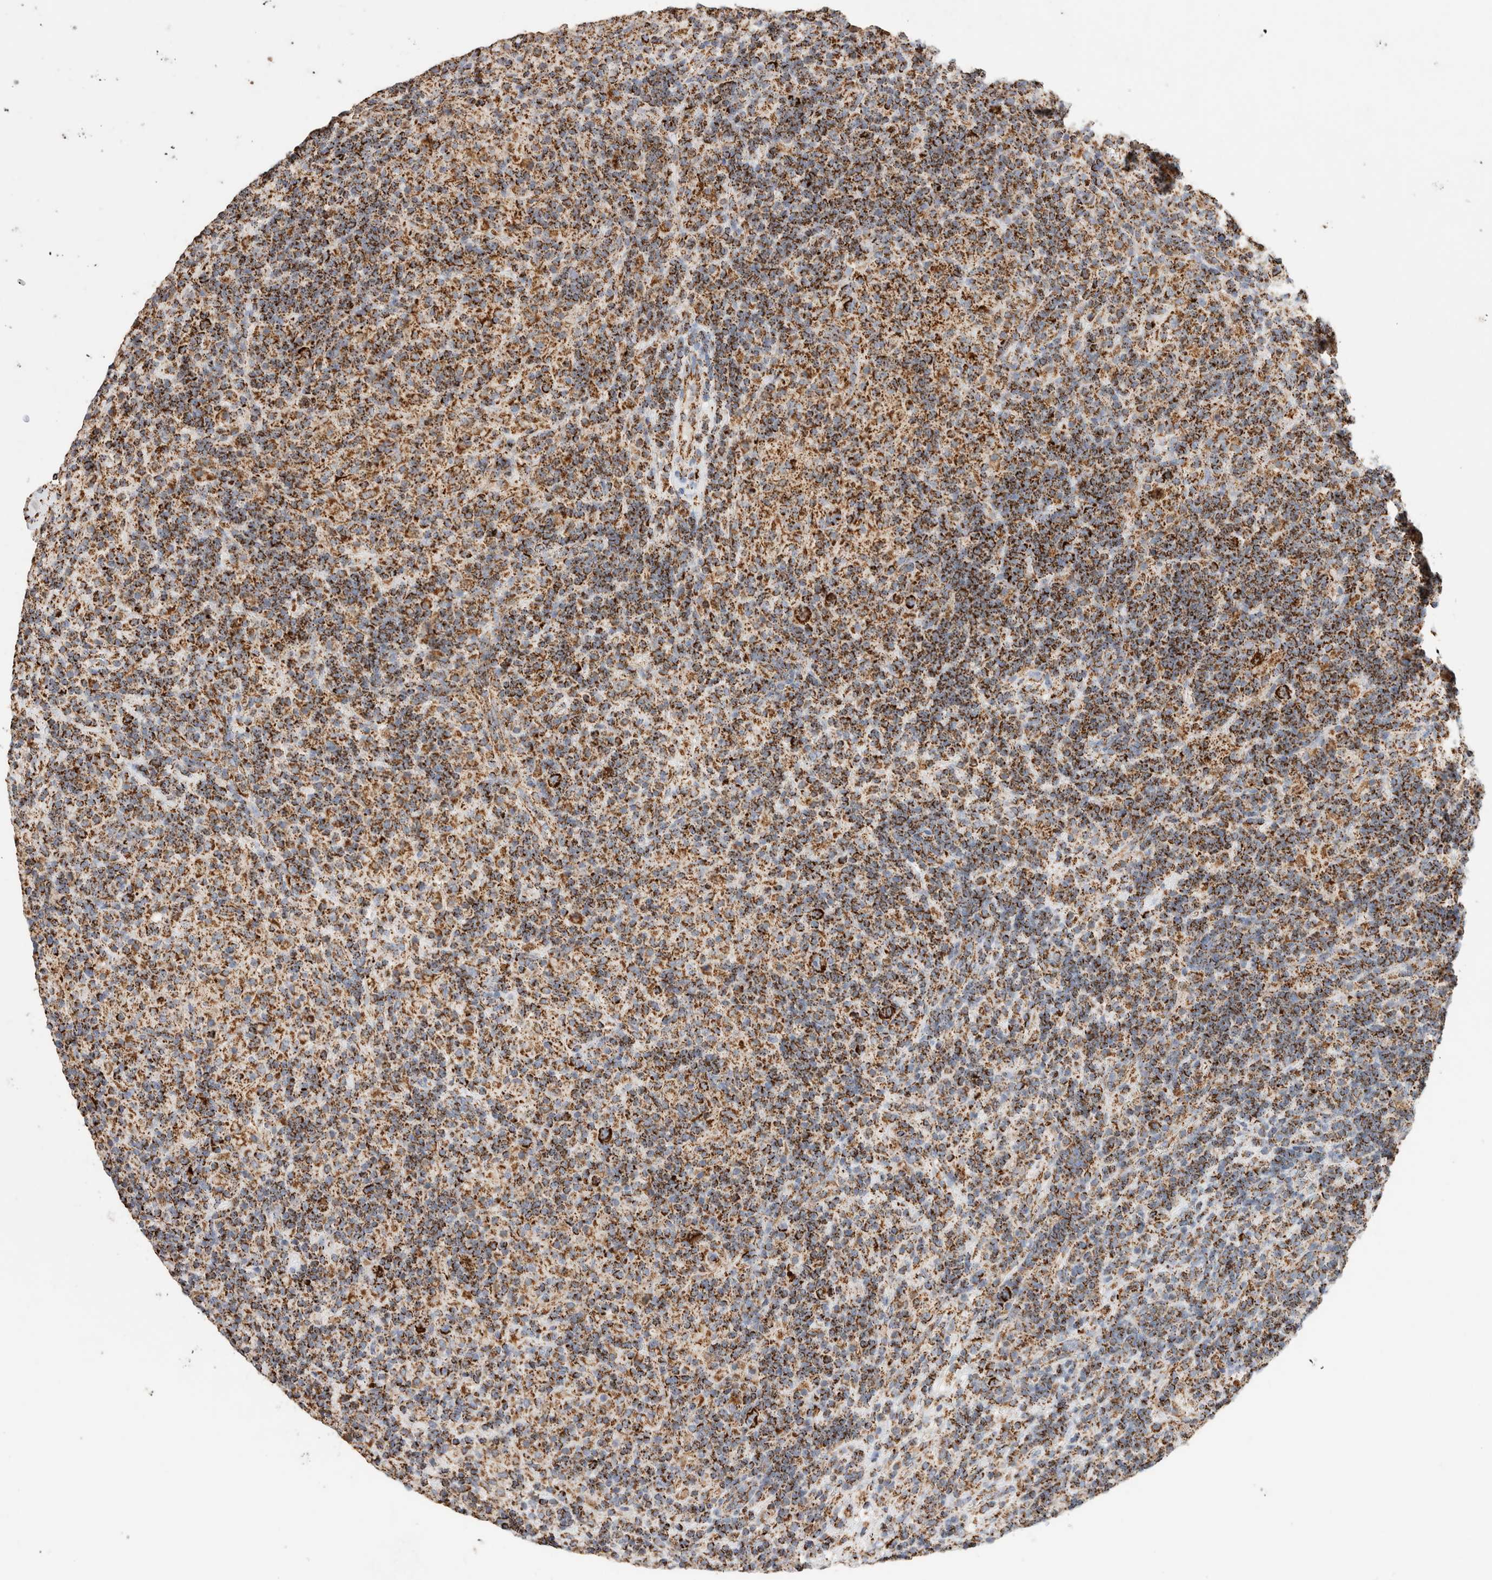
{"staining": {"intensity": "strong", "quantity": ">75%", "location": "cytoplasmic/membranous"}, "tissue": "lymphoma", "cell_type": "Tumor cells", "image_type": "cancer", "snomed": [{"axis": "morphology", "description": "Hodgkin's disease, NOS"}, {"axis": "topography", "description": "Lymph node"}], "caption": "The histopathology image shows staining of Hodgkin's disease, revealing strong cytoplasmic/membranous protein positivity (brown color) within tumor cells.", "gene": "C1QBP", "patient": {"sex": "male", "age": 70}}